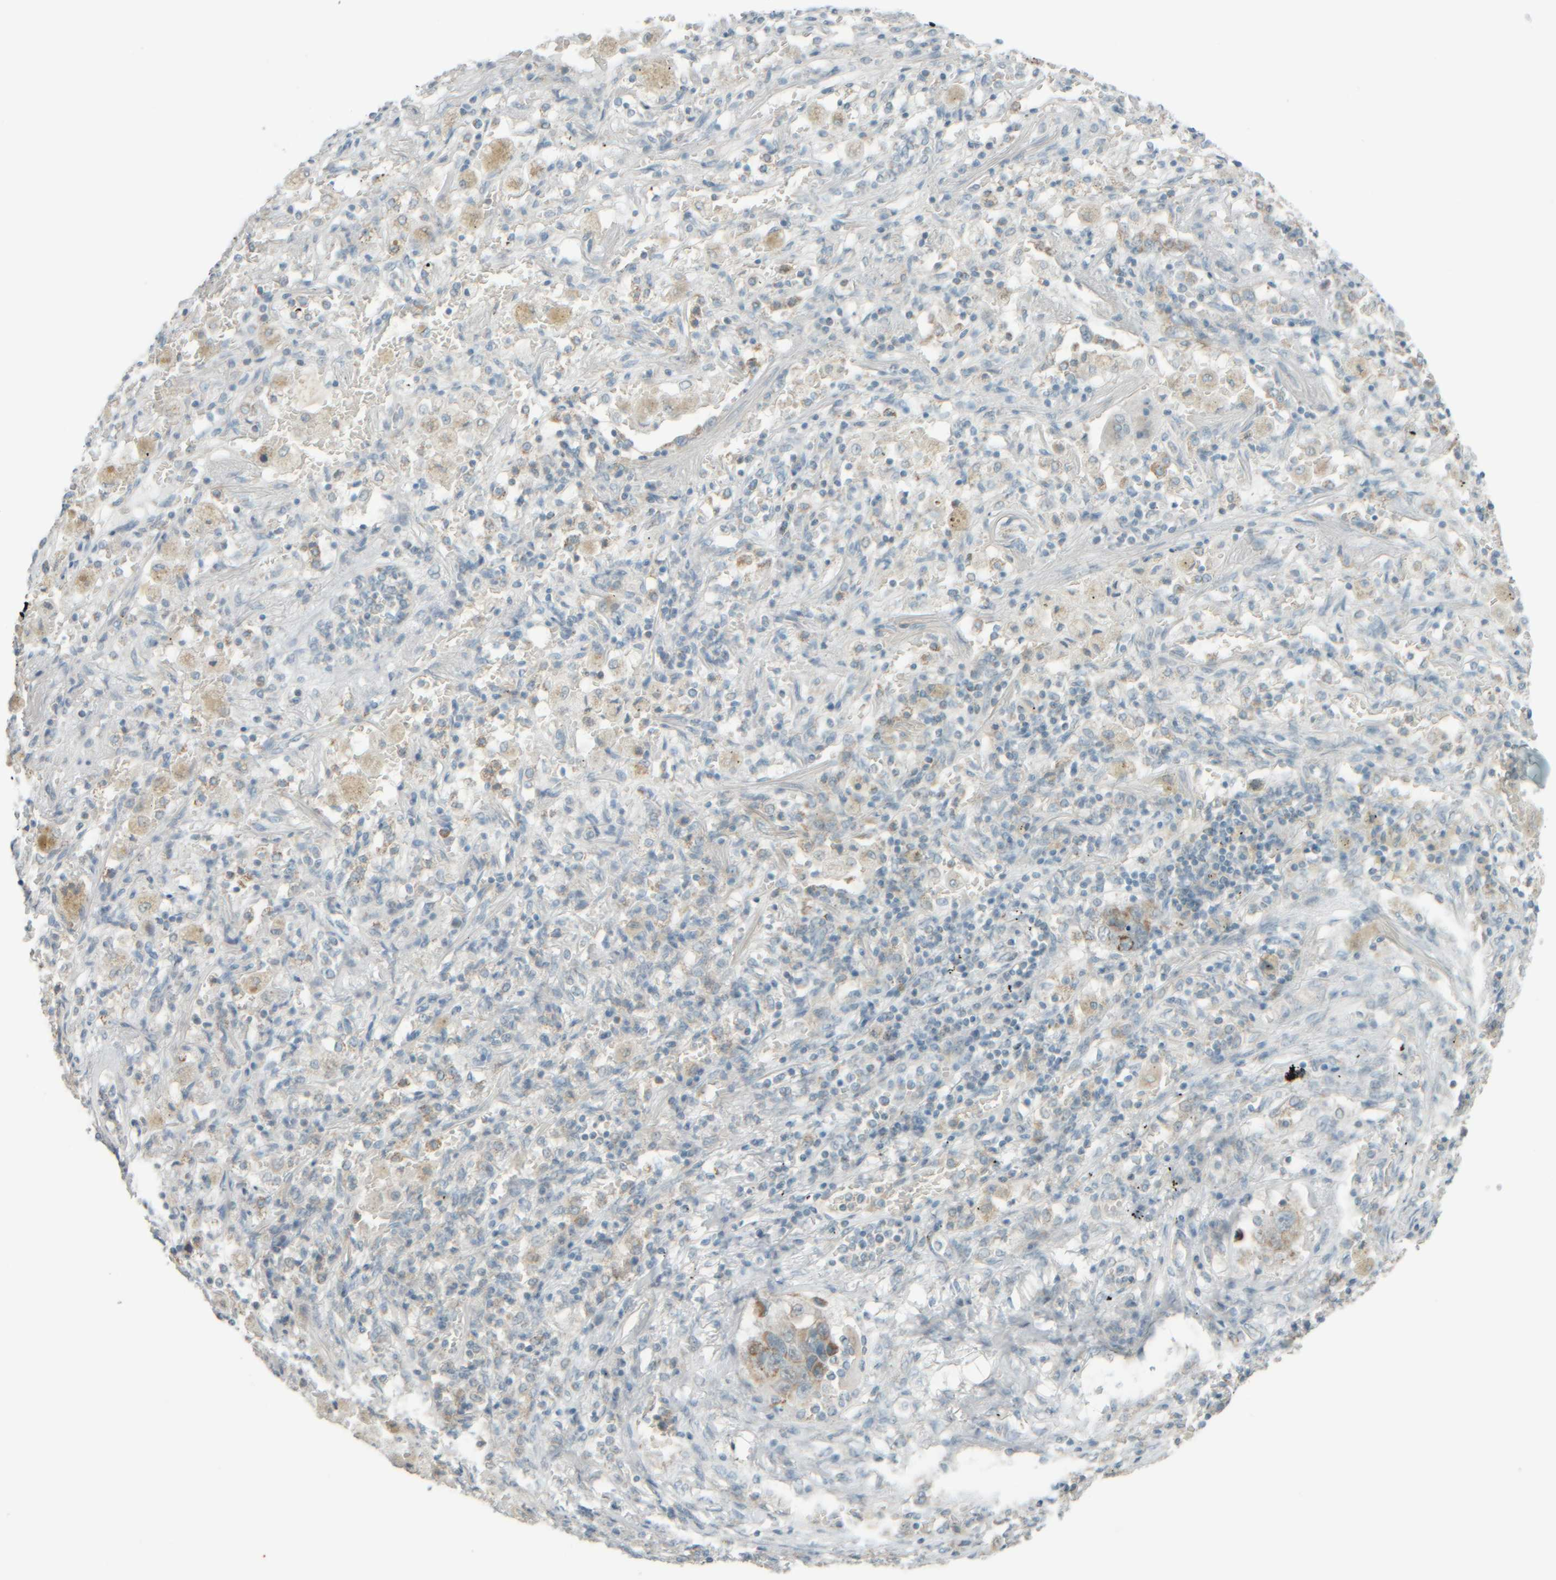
{"staining": {"intensity": "weak", "quantity": "25%-75%", "location": "cytoplasmic/membranous"}, "tissue": "lung cancer", "cell_type": "Tumor cells", "image_type": "cancer", "snomed": [{"axis": "morphology", "description": "Squamous cell carcinoma, NOS"}, {"axis": "topography", "description": "Lung"}], "caption": "Weak cytoplasmic/membranous staining is identified in about 25%-75% of tumor cells in lung cancer (squamous cell carcinoma). The staining was performed using DAB (3,3'-diaminobenzidine), with brown indicating positive protein expression. Nuclei are stained blue with hematoxylin.", "gene": "PTGES3L-AARSD1", "patient": {"sex": "male", "age": 61}}